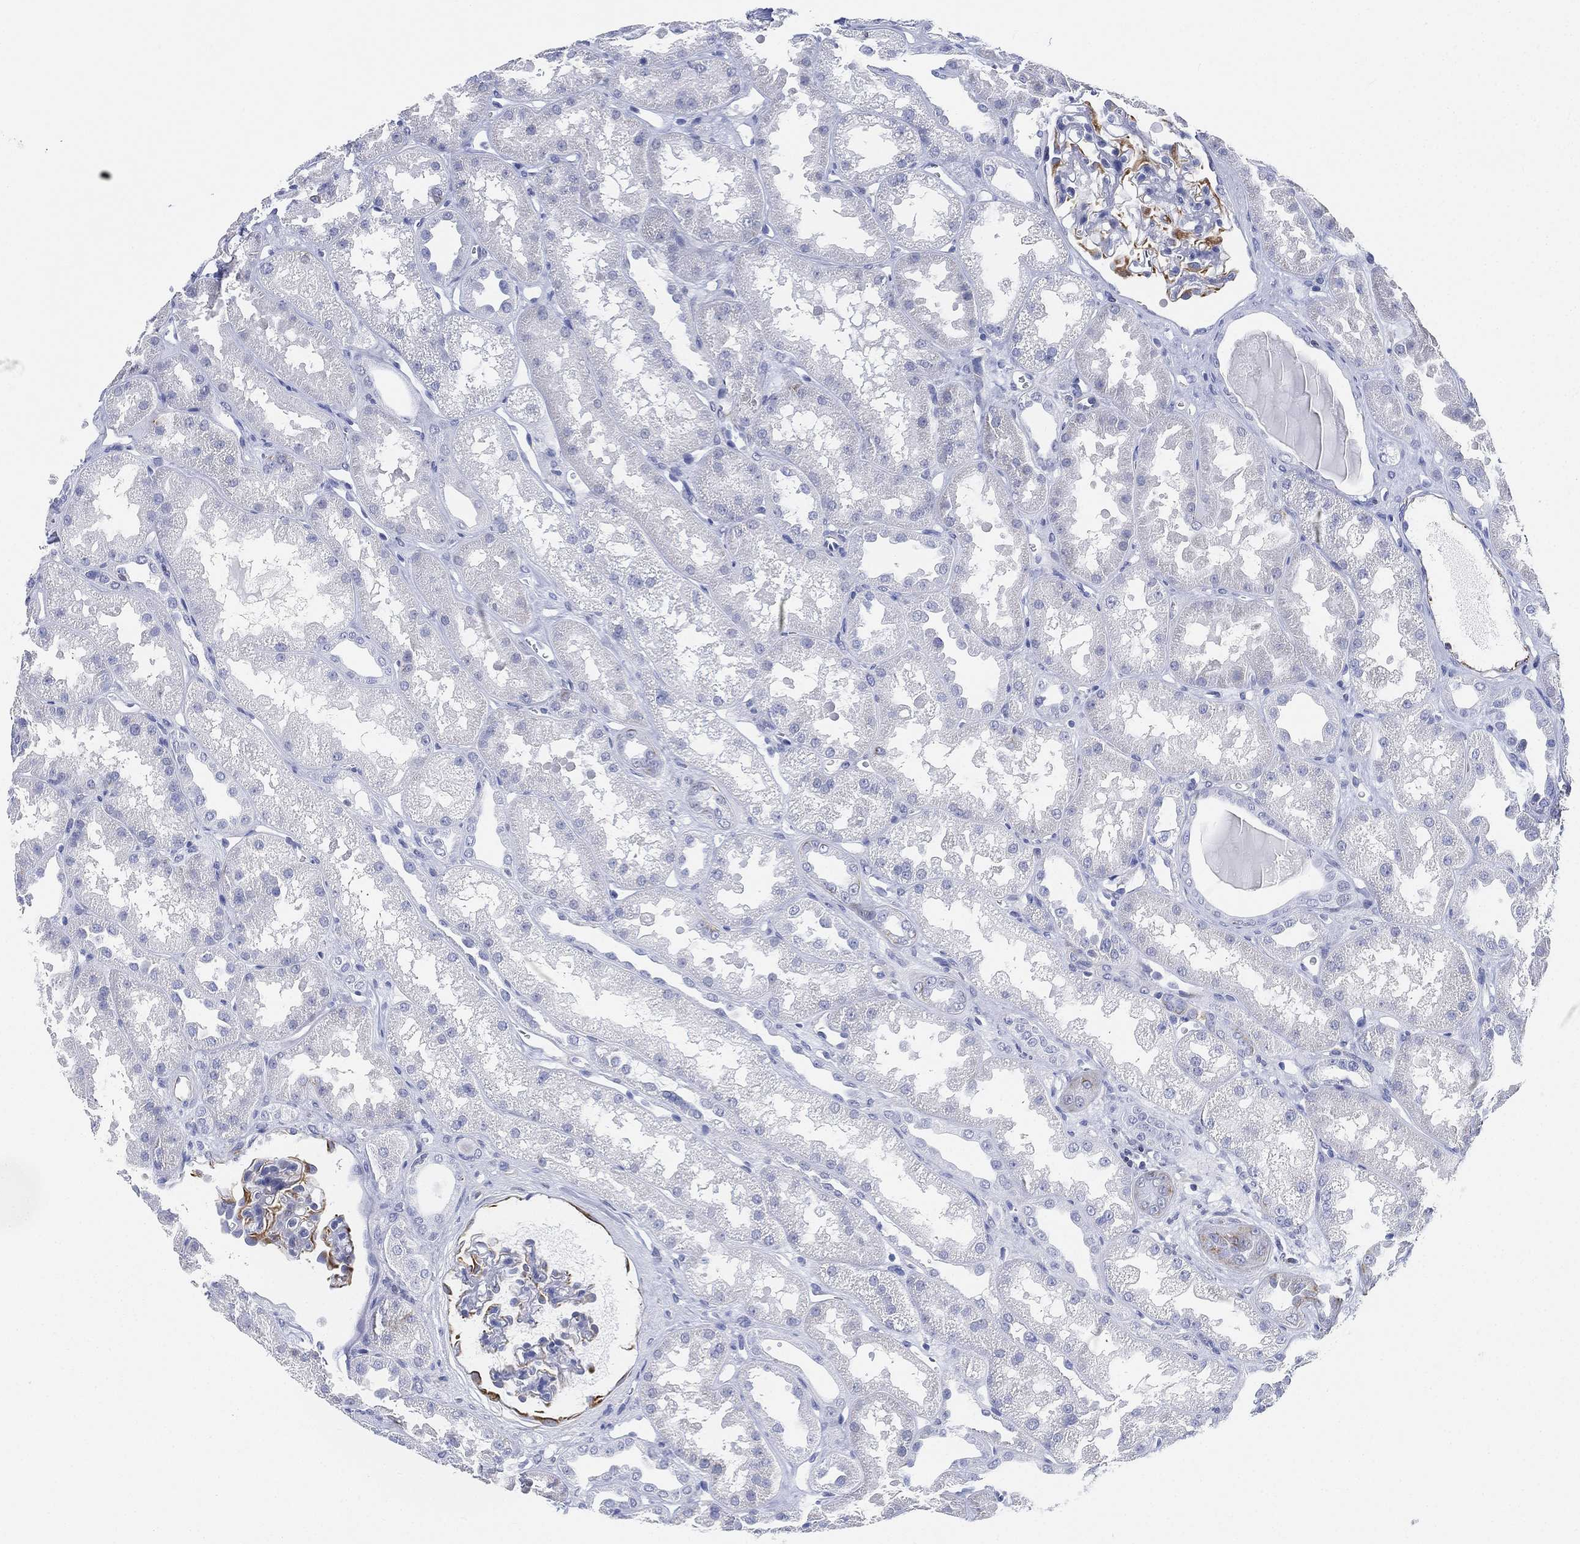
{"staining": {"intensity": "moderate", "quantity": "25%-75%", "location": "cytoplasmic/membranous"}, "tissue": "kidney", "cell_type": "Cells in glomeruli", "image_type": "normal", "snomed": [{"axis": "morphology", "description": "Normal tissue, NOS"}, {"axis": "topography", "description": "Kidney"}], "caption": "Normal kidney reveals moderate cytoplasmic/membranous staining in about 25%-75% of cells in glomeruli The protein is shown in brown color, while the nuclei are stained blue..", "gene": "PSKH2", "patient": {"sex": "male", "age": 61}}